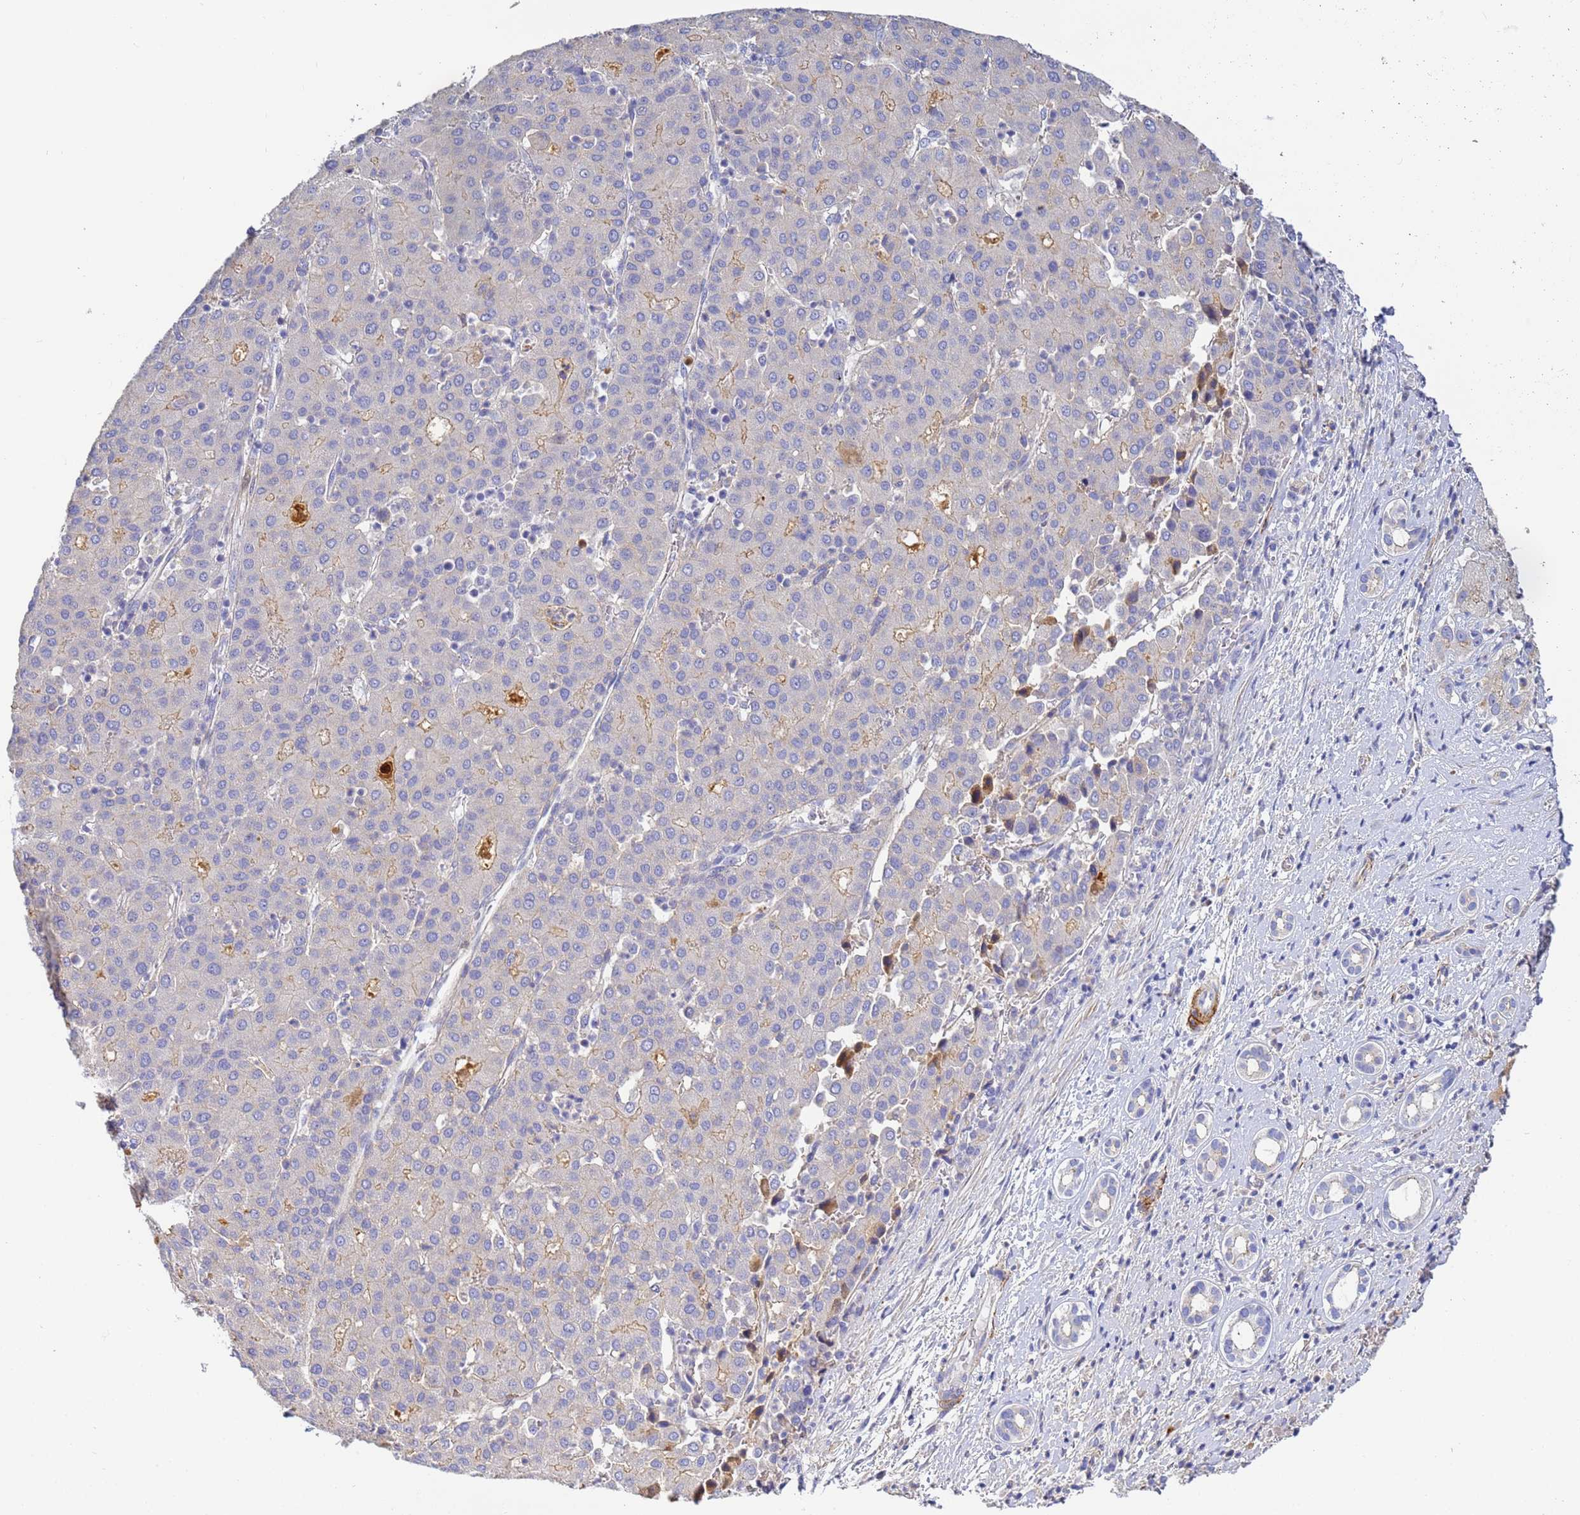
{"staining": {"intensity": "weak", "quantity": "<25%", "location": "cytoplasmic/membranous"}, "tissue": "liver cancer", "cell_type": "Tumor cells", "image_type": "cancer", "snomed": [{"axis": "morphology", "description": "Carcinoma, Hepatocellular, NOS"}, {"axis": "topography", "description": "Liver"}], "caption": "This micrograph is of liver cancer stained with immunohistochemistry (IHC) to label a protein in brown with the nuclei are counter-stained blue. There is no staining in tumor cells.", "gene": "CFH", "patient": {"sex": "male", "age": 65}}